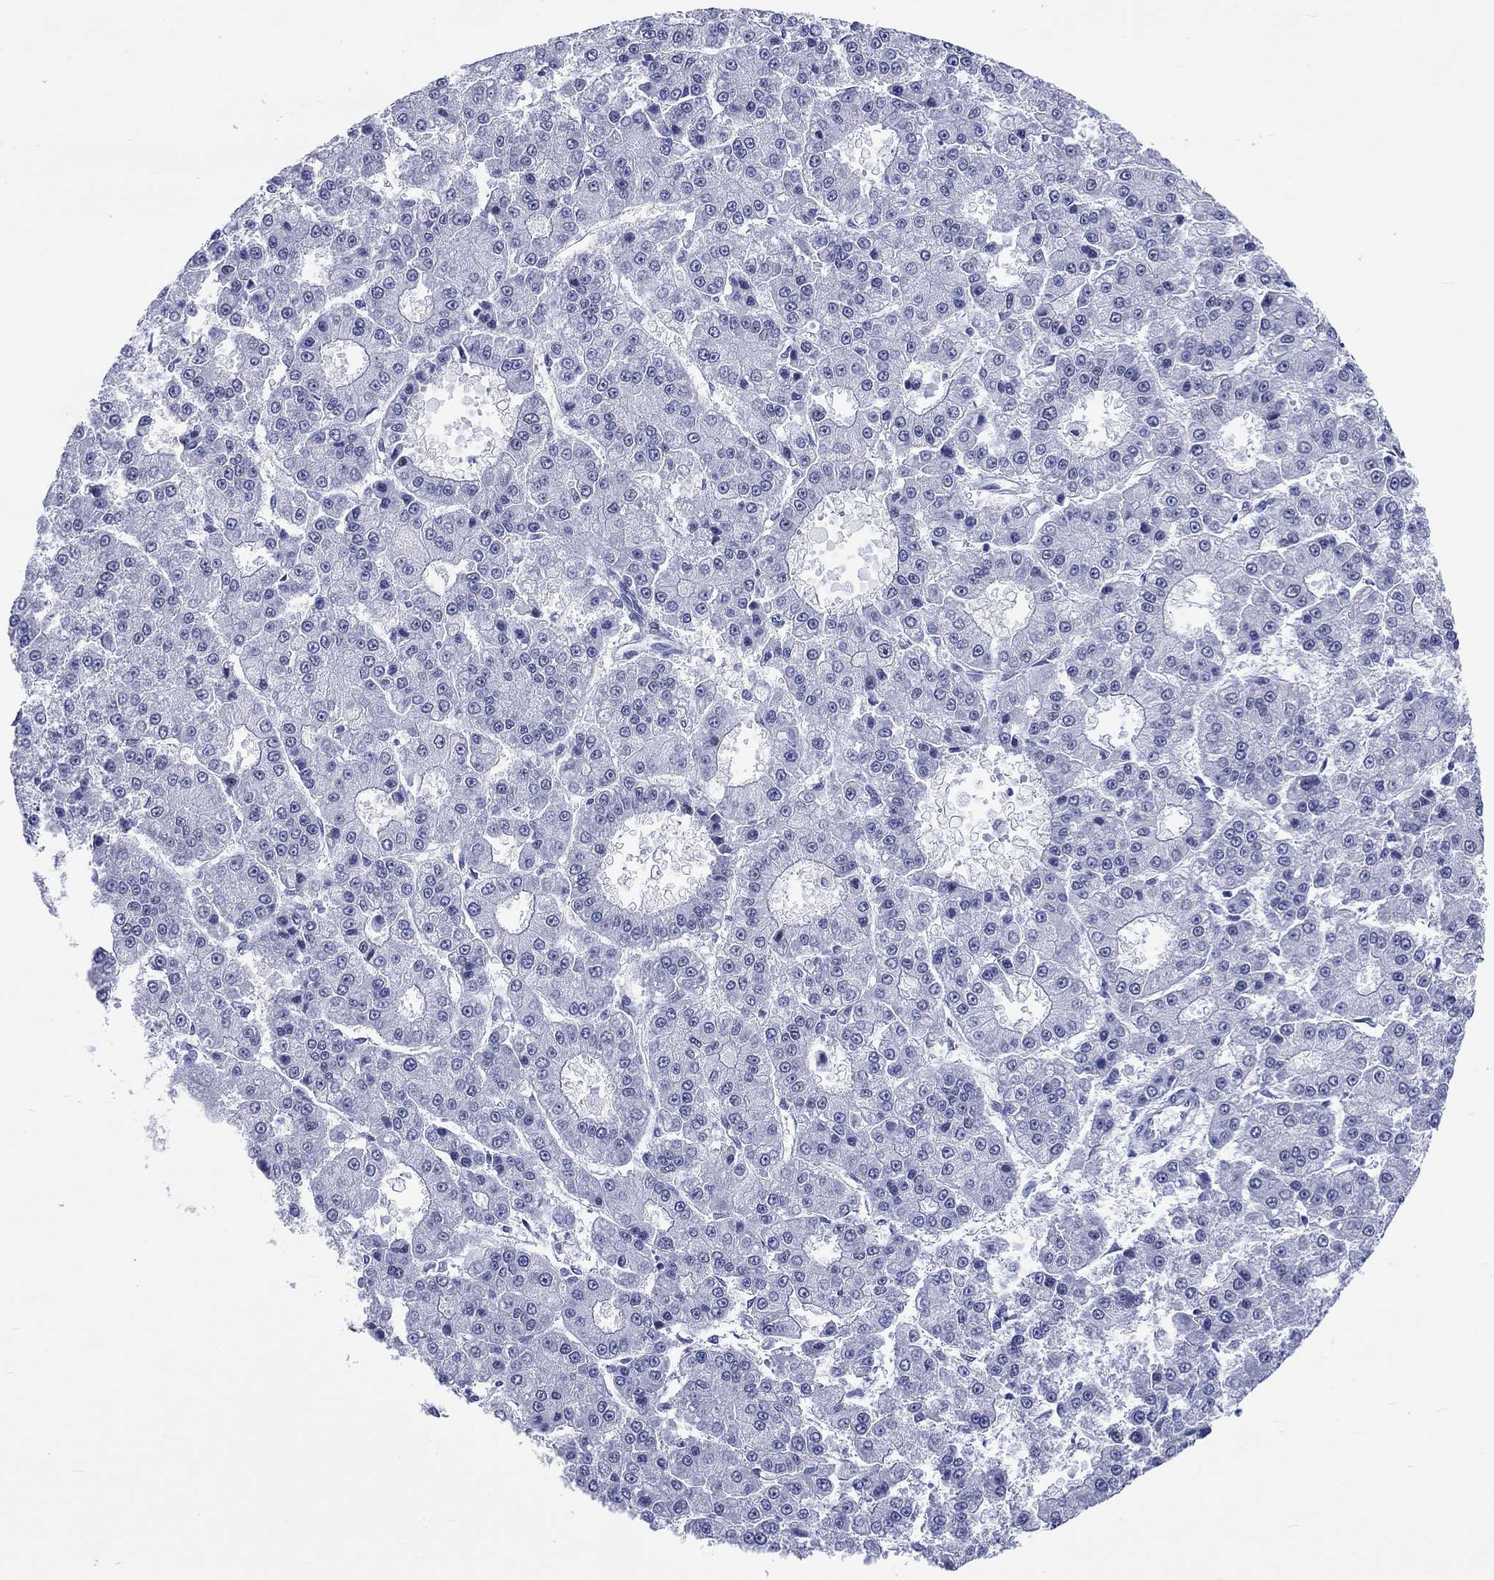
{"staining": {"intensity": "negative", "quantity": "none", "location": "none"}, "tissue": "liver cancer", "cell_type": "Tumor cells", "image_type": "cancer", "snomed": [{"axis": "morphology", "description": "Carcinoma, Hepatocellular, NOS"}, {"axis": "topography", "description": "Liver"}], "caption": "Immunohistochemistry histopathology image of neoplastic tissue: human liver cancer (hepatocellular carcinoma) stained with DAB exhibits no significant protein positivity in tumor cells.", "gene": "CDCA2", "patient": {"sex": "male", "age": 70}}